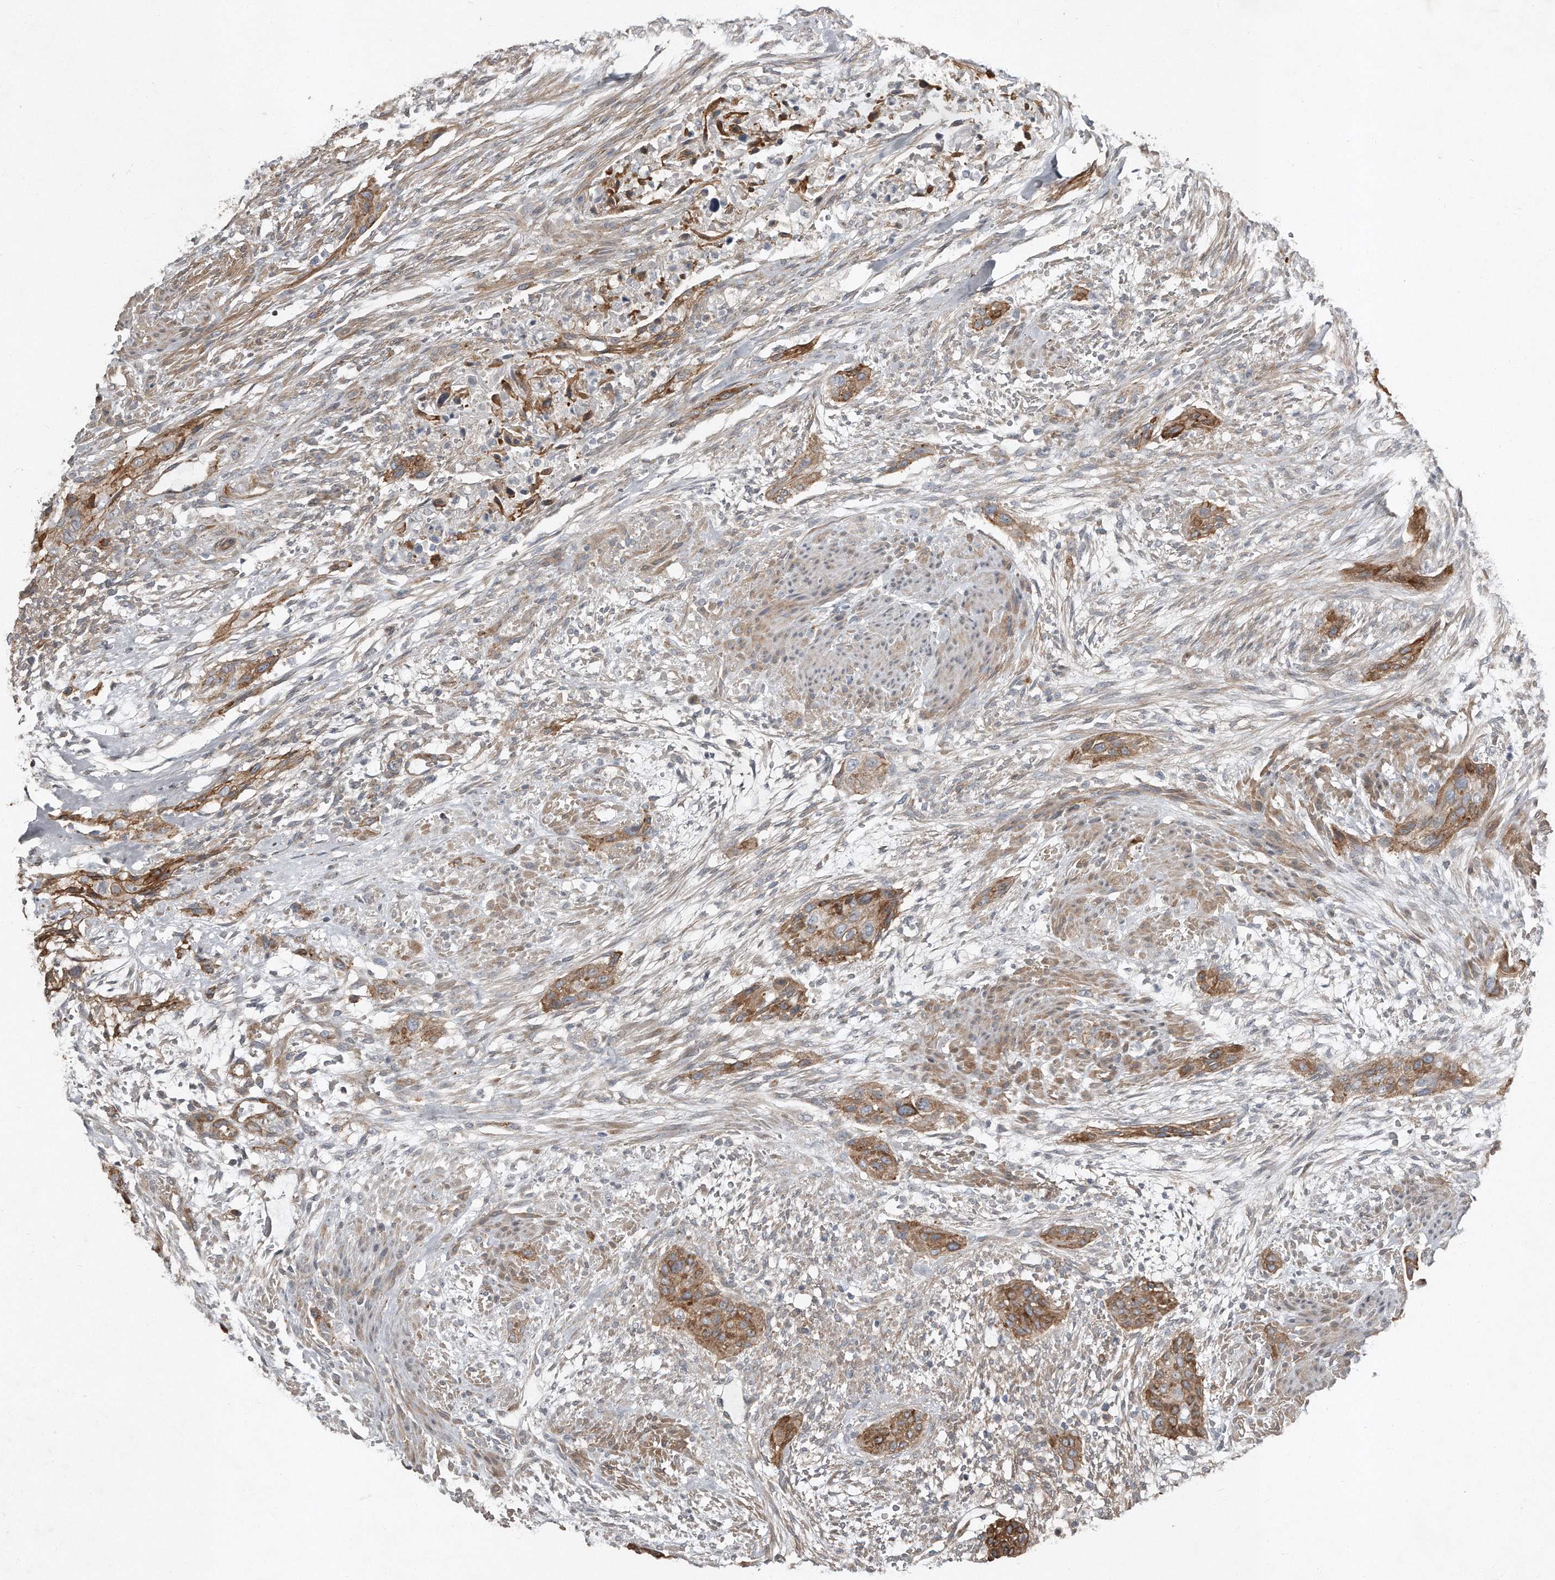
{"staining": {"intensity": "moderate", "quantity": ">75%", "location": "cytoplasmic/membranous"}, "tissue": "urothelial cancer", "cell_type": "Tumor cells", "image_type": "cancer", "snomed": [{"axis": "morphology", "description": "Urothelial carcinoma, High grade"}, {"axis": "topography", "description": "Urinary bladder"}], "caption": "IHC image of human urothelial cancer stained for a protein (brown), which demonstrates medium levels of moderate cytoplasmic/membranous expression in about >75% of tumor cells.", "gene": "SNAP47", "patient": {"sex": "male", "age": 35}}